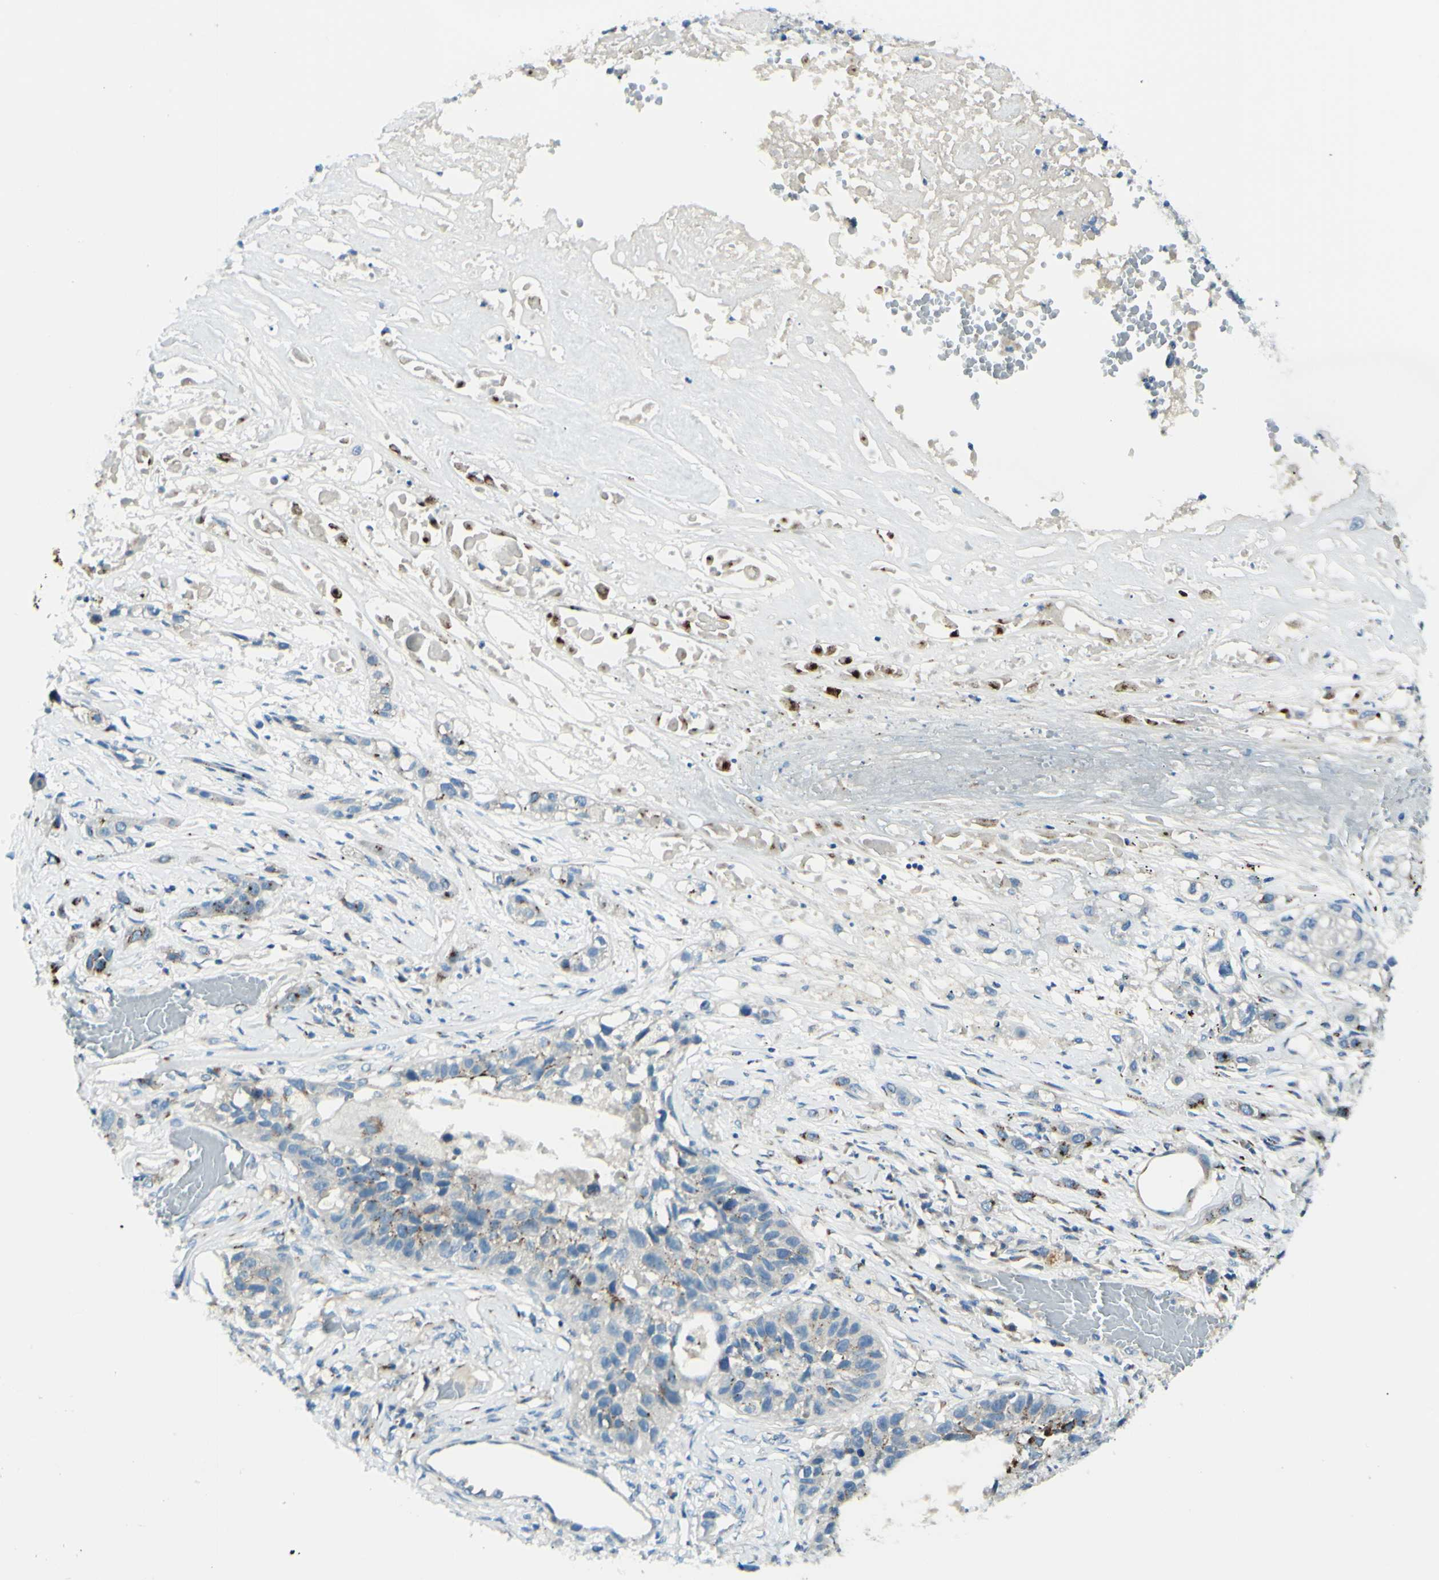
{"staining": {"intensity": "strong", "quantity": "<25%", "location": "cytoplasmic/membranous"}, "tissue": "lung cancer", "cell_type": "Tumor cells", "image_type": "cancer", "snomed": [{"axis": "morphology", "description": "Squamous cell carcinoma, NOS"}, {"axis": "topography", "description": "Lung"}], "caption": "Immunohistochemical staining of squamous cell carcinoma (lung) reveals medium levels of strong cytoplasmic/membranous protein expression in about <25% of tumor cells.", "gene": "B4GALT1", "patient": {"sex": "male", "age": 71}}